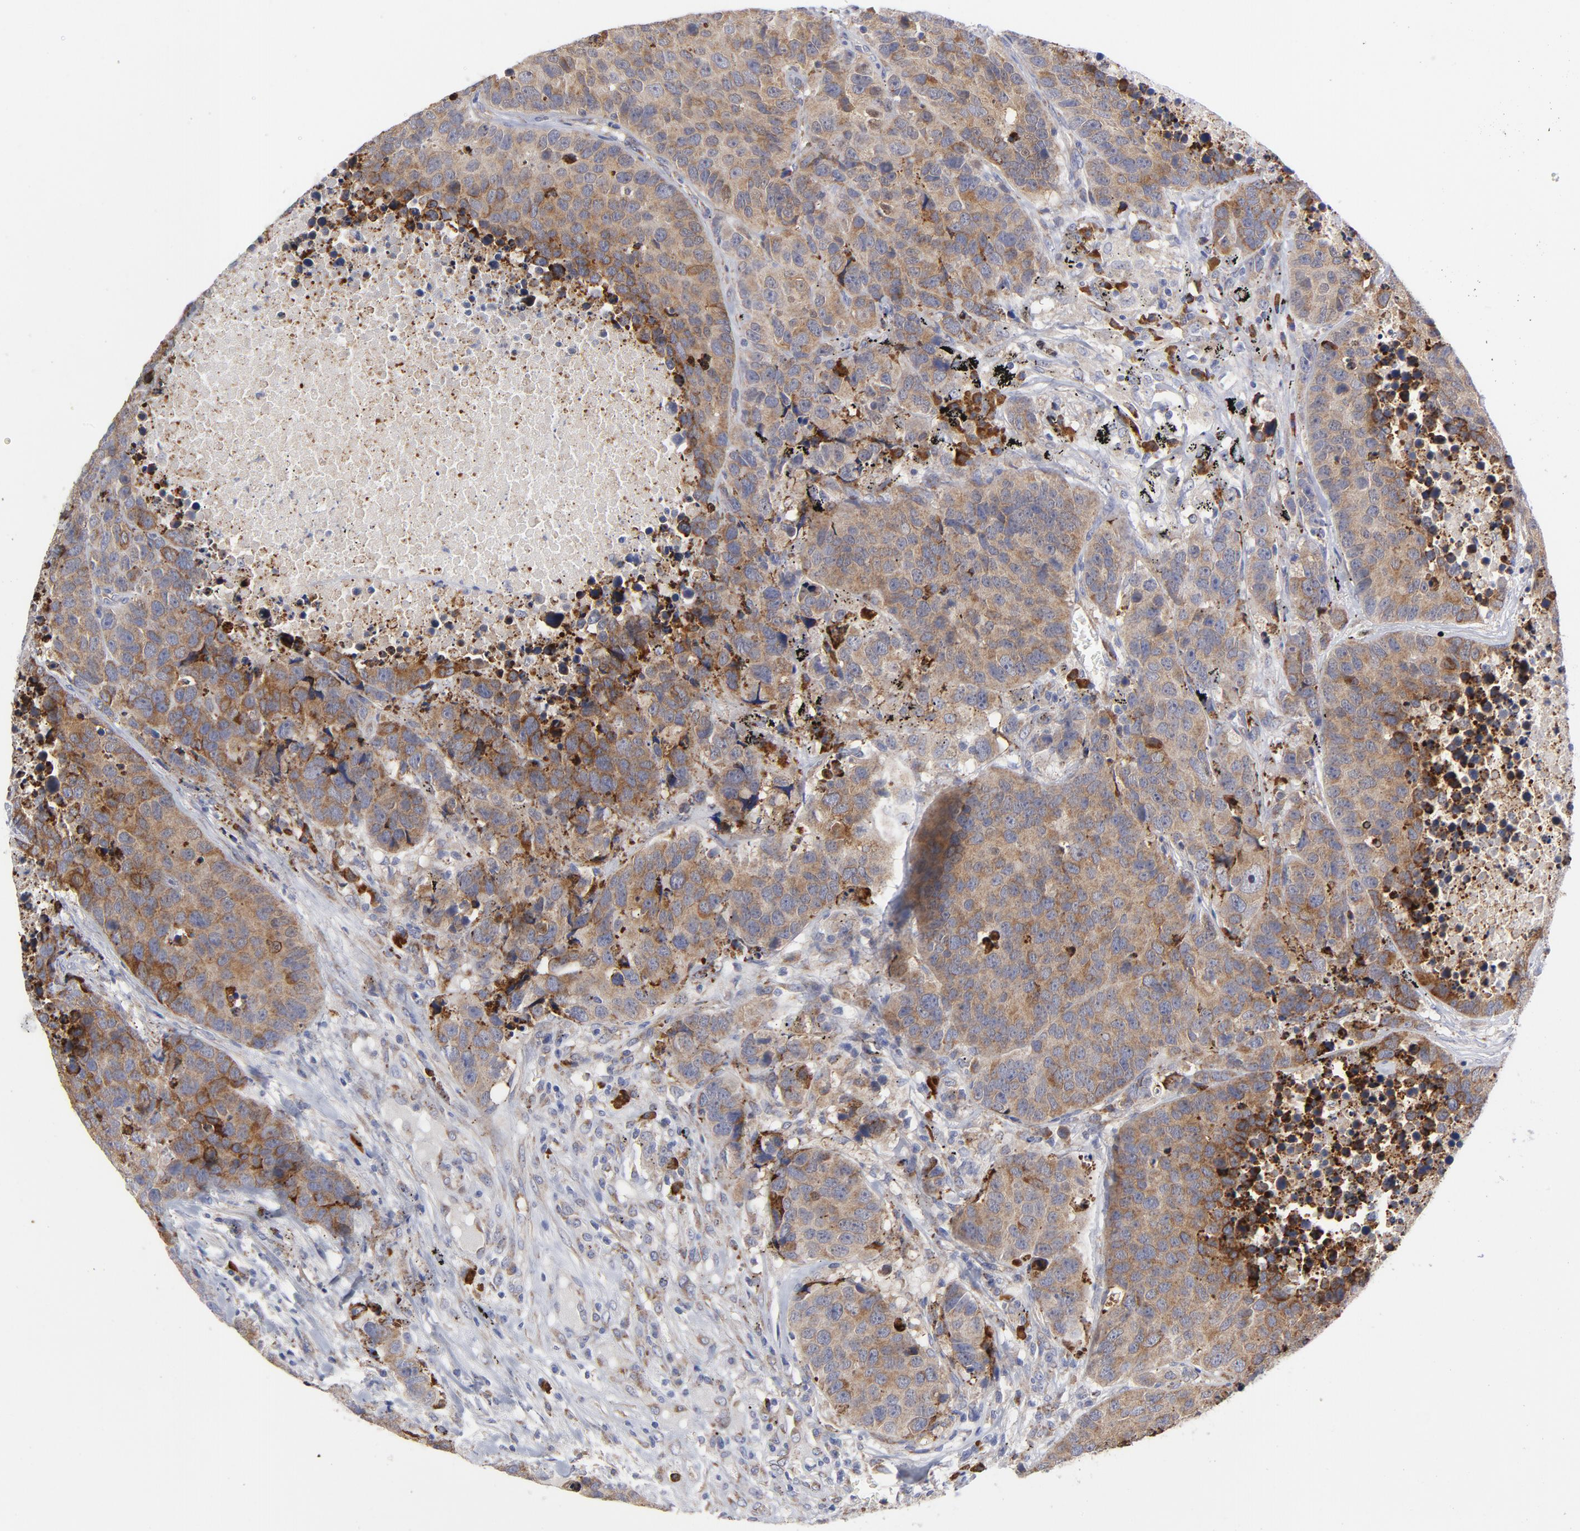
{"staining": {"intensity": "moderate", "quantity": ">75%", "location": "cytoplasmic/membranous"}, "tissue": "carcinoid", "cell_type": "Tumor cells", "image_type": "cancer", "snomed": [{"axis": "morphology", "description": "Carcinoid, malignant, NOS"}, {"axis": "topography", "description": "Lung"}], "caption": "Tumor cells reveal moderate cytoplasmic/membranous expression in approximately >75% of cells in carcinoid.", "gene": "RAPGEF3", "patient": {"sex": "male", "age": 60}}